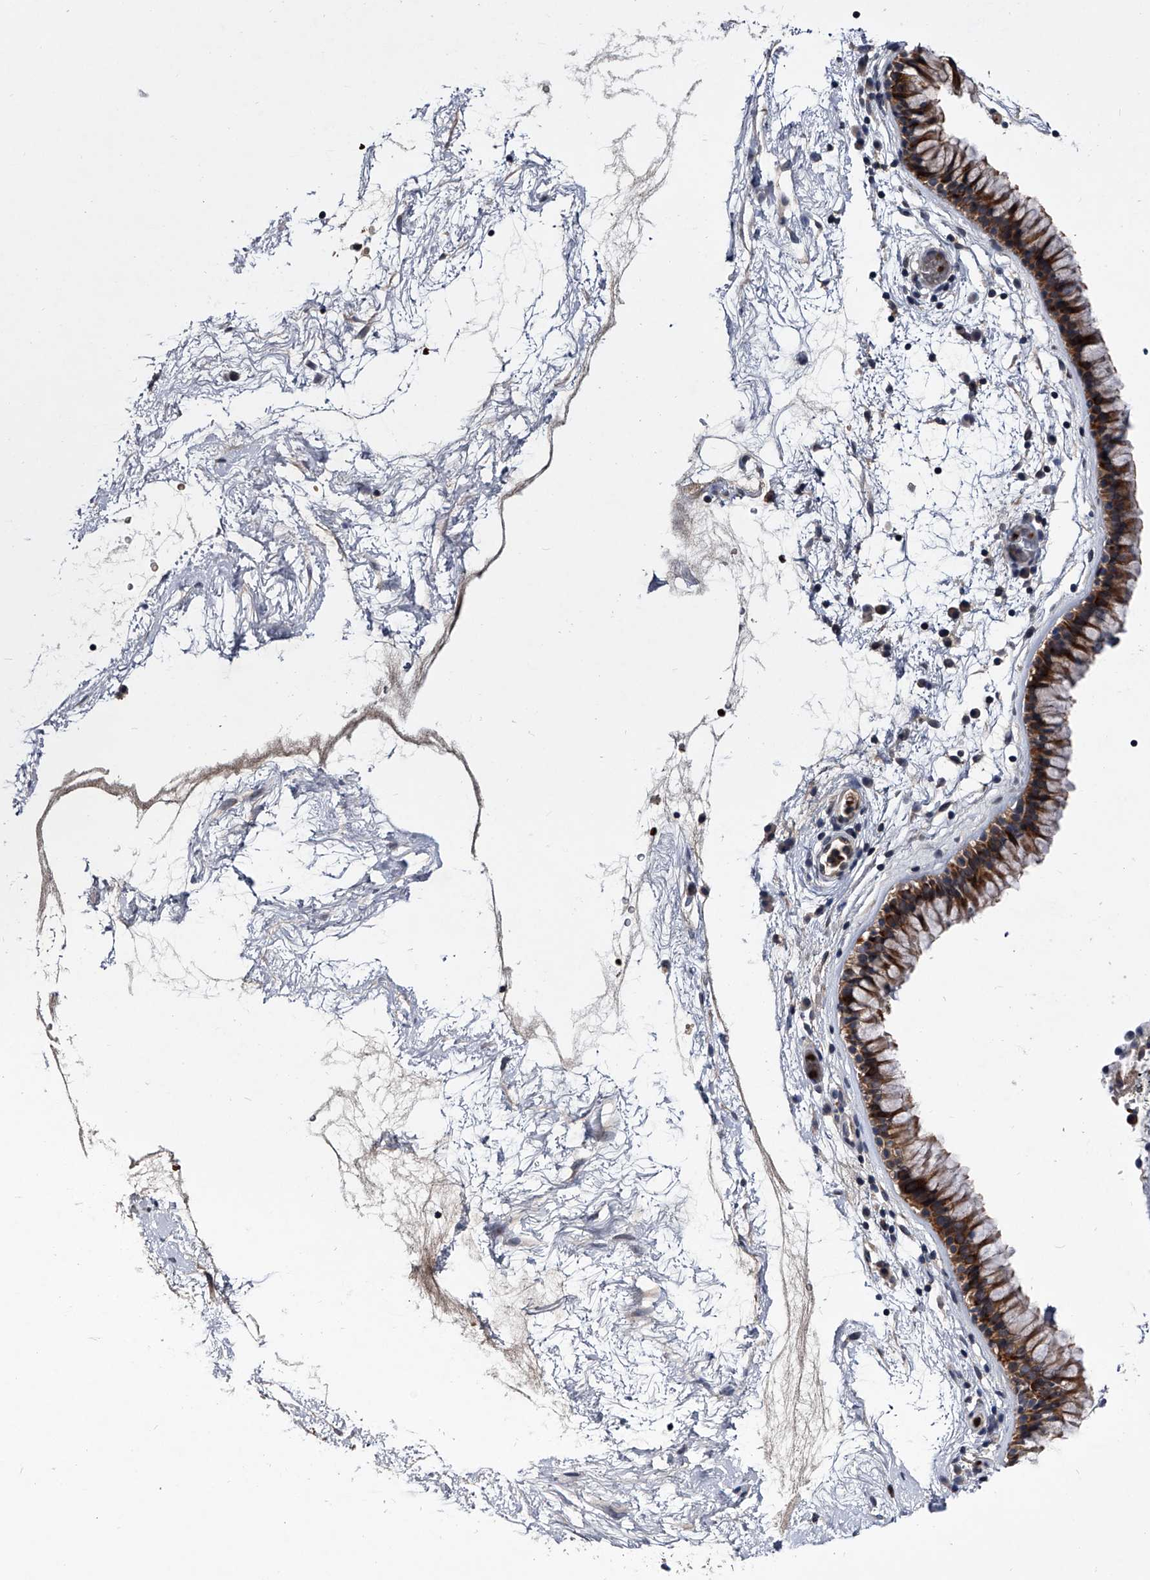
{"staining": {"intensity": "moderate", "quantity": ">75%", "location": "cytoplasmic/membranous"}, "tissue": "nasopharynx", "cell_type": "Respiratory epithelial cells", "image_type": "normal", "snomed": [{"axis": "morphology", "description": "Normal tissue, NOS"}, {"axis": "morphology", "description": "Inflammation, NOS"}, {"axis": "topography", "description": "Nasopharynx"}], "caption": "Nasopharynx stained with DAB (3,3'-diaminobenzidine) immunohistochemistry (IHC) exhibits medium levels of moderate cytoplasmic/membranous staining in approximately >75% of respiratory epithelial cells. Using DAB (brown) and hematoxylin (blue) stains, captured at high magnification using brightfield microscopy.", "gene": "ZNF30", "patient": {"sex": "male", "age": 48}}